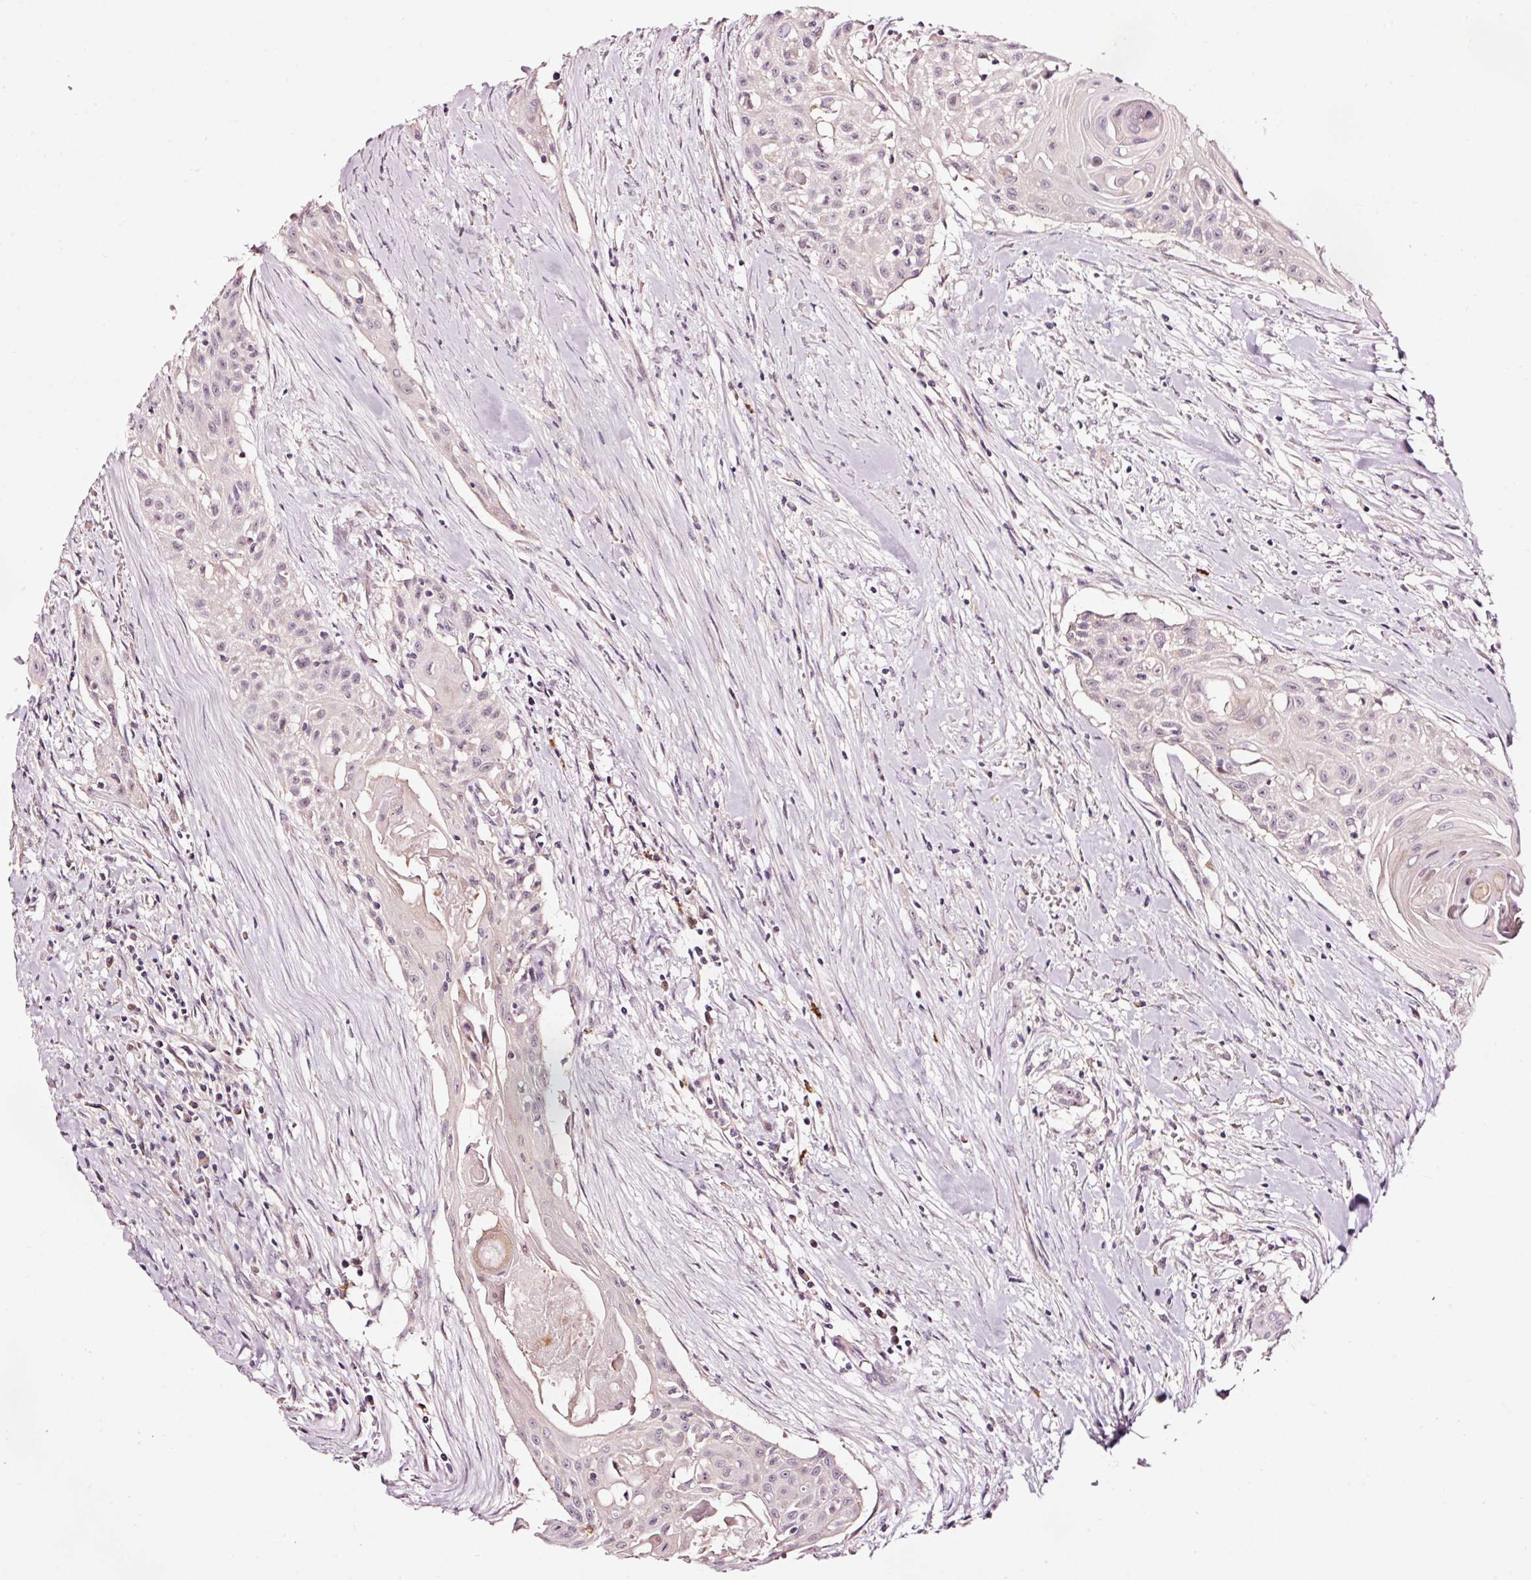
{"staining": {"intensity": "negative", "quantity": "none", "location": "none"}, "tissue": "head and neck cancer", "cell_type": "Tumor cells", "image_type": "cancer", "snomed": [{"axis": "morphology", "description": "Squamous cell carcinoma, NOS"}, {"axis": "topography", "description": "Lymph node"}, {"axis": "topography", "description": "Salivary gland"}, {"axis": "topography", "description": "Head-Neck"}], "caption": "Immunohistochemistry (IHC) micrograph of human squamous cell carcinoma (head and neck) stained for a protein (brown), which displays no staining in tumor cells.", "gene": "UTP14A", "patient": {"sex": "female", "age": 74}}